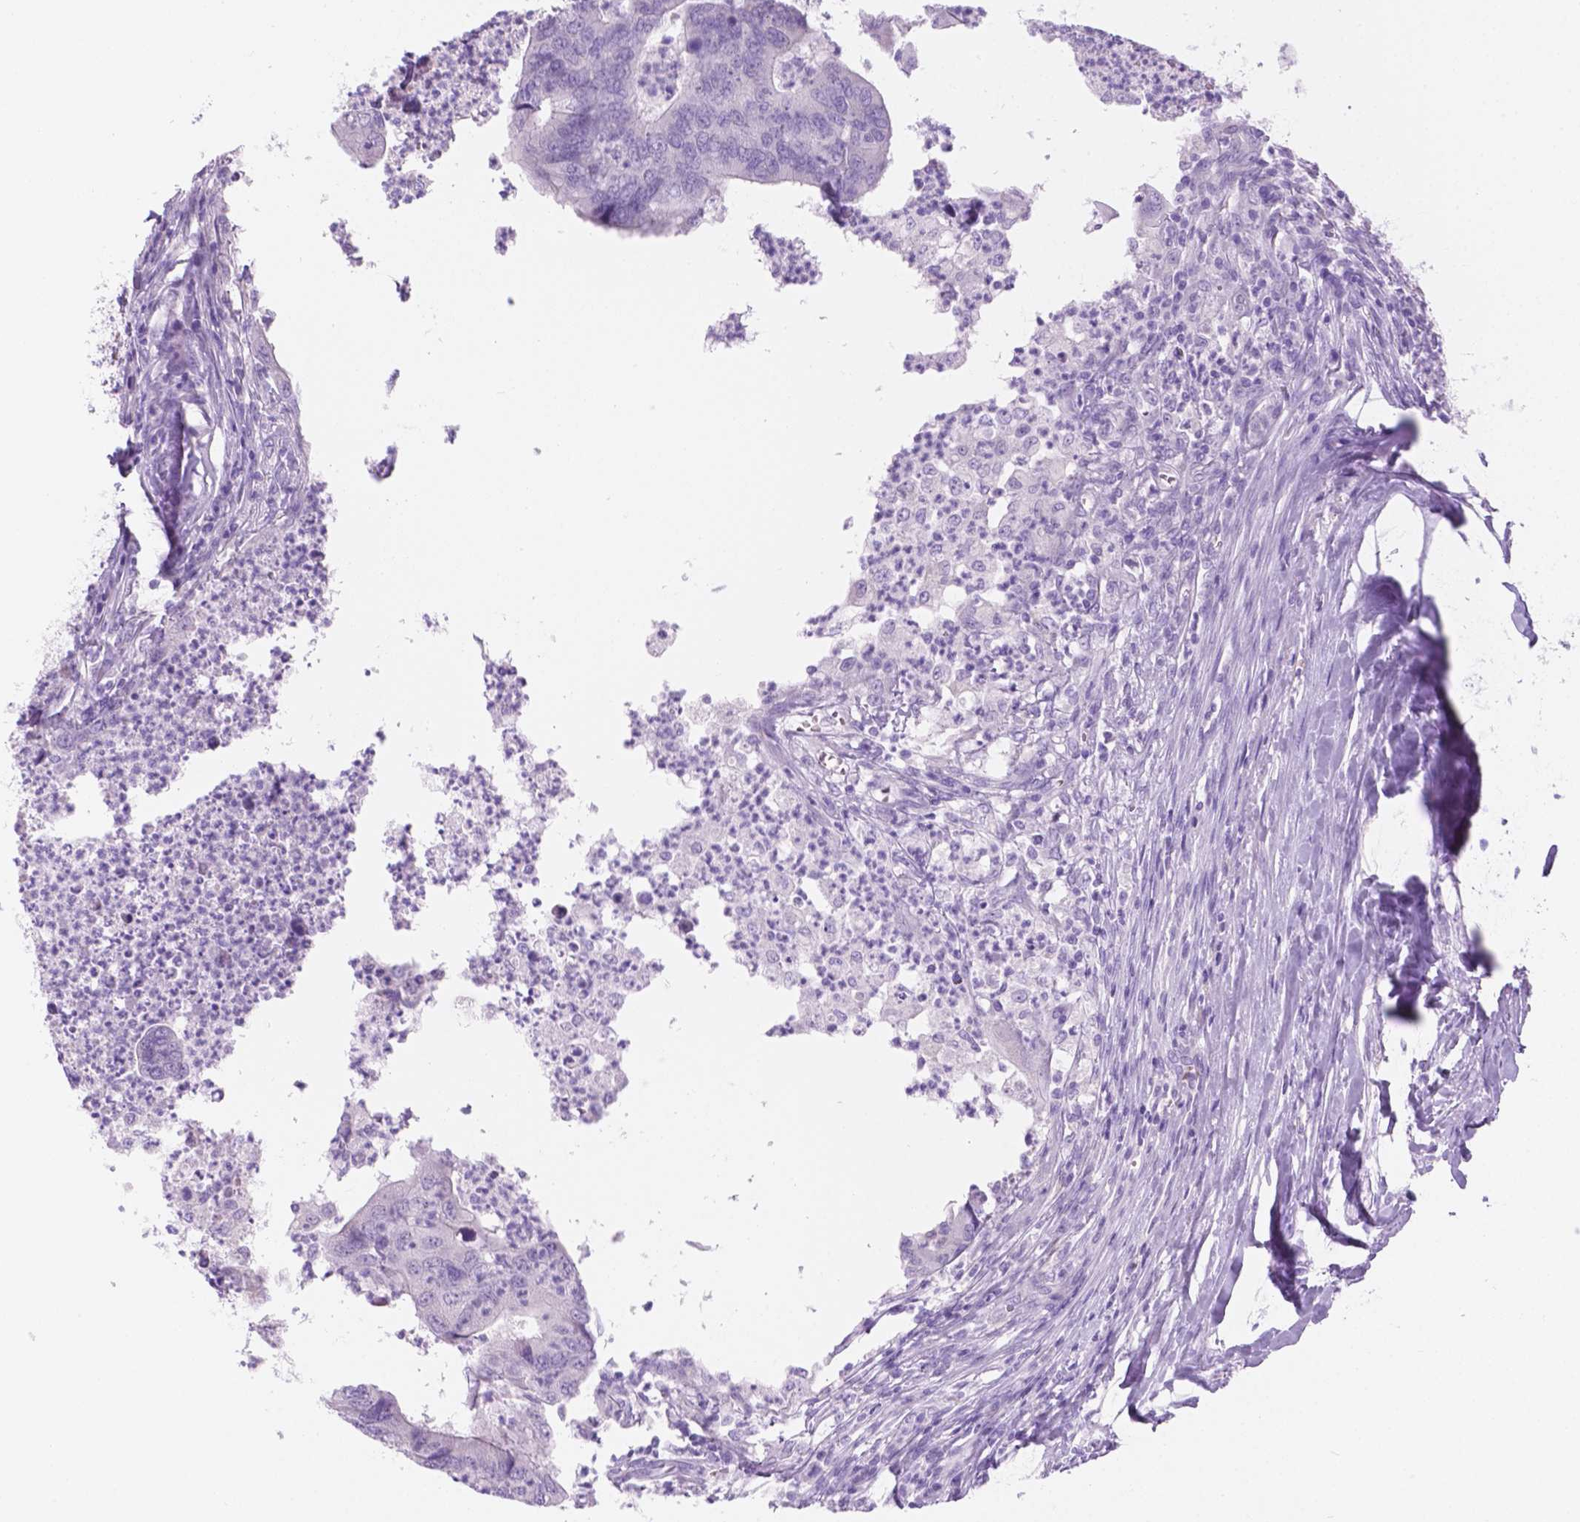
{"staining": {"intensity": "negative", "quantity": "none", "location": "none"}, "tissue": "colorectal cancer", "cell_type": "Tumor cells", "image_type": "cancer", "snomed": [{"axis": "morphology", "description": "Adenocarcinoma, NOS"}, {"axis": "topography", "description": "Colon"}], "caption": "High magnification brightfield microscopy of colorectal adenocarcinoma stained with DAB (brown) and counterstained with hematoxylin (blue): tumor cells show no significant expression.", "gene": "GRIN2B", "patient": {"sex": "female", "age": 67}}